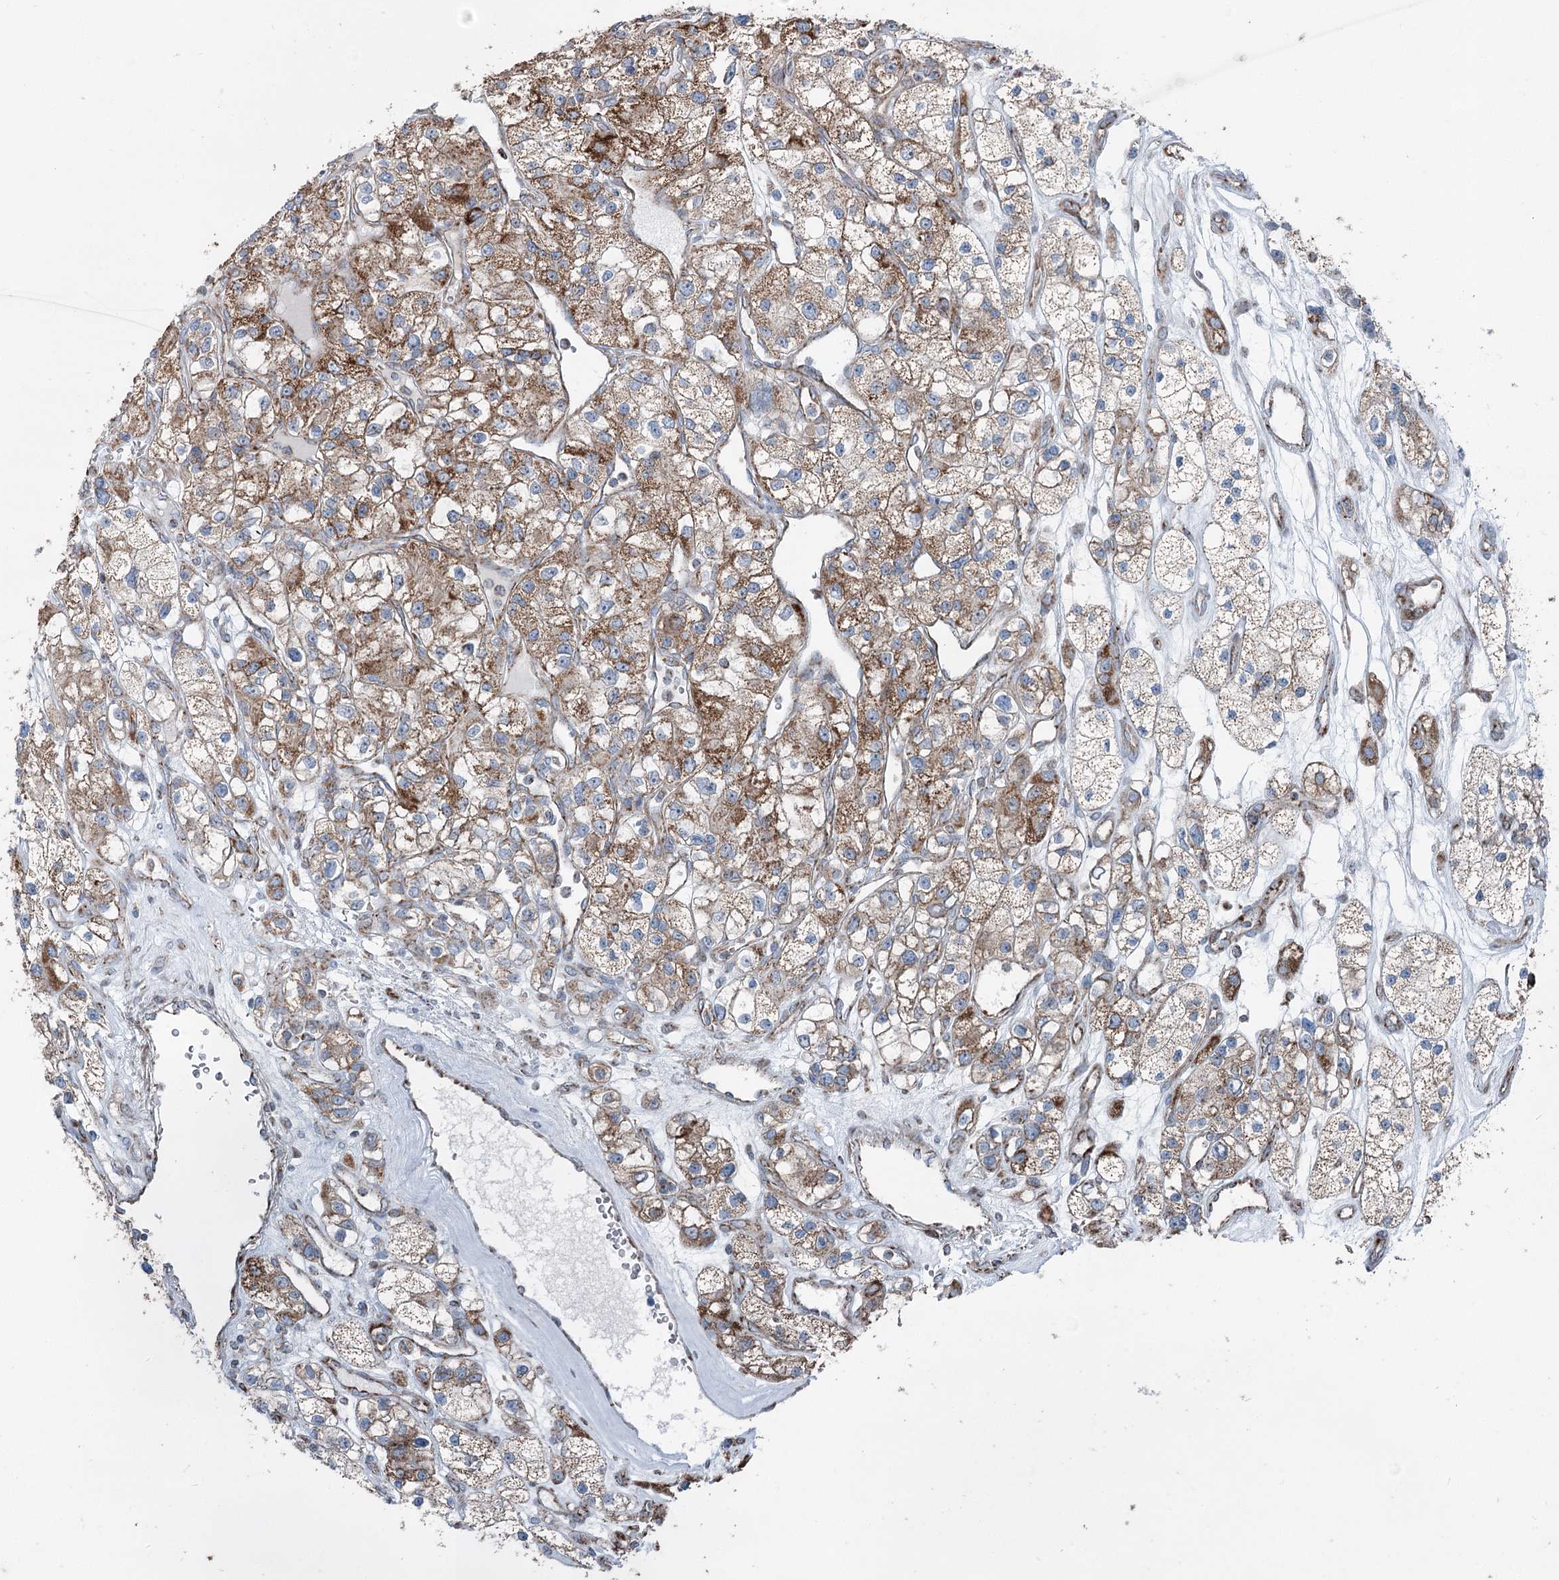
{"staining": {"intensity": "moderate", "quantity": "25%-75%", "location": "cytoplasmic/membranous"}, "tissue": "renal cancer", "cell_type": "Tumor cells", "image_type": "cancer", "snomed": [{"axis": "morphology", "description": "Adenocarcinoma, NOS"}, {"axis": "topography", "description": "Kidney"}], "caption": "IHC (DAB (3,3'-diaminobenzidine)) staining of renal adenocarcinoma demonstrates moderate cytoplasmic/membranous protein expression in approximately 25%-75% of tumor cells.", "gene": "UCN3", "patient": {"sex": "female", "age": 57}}